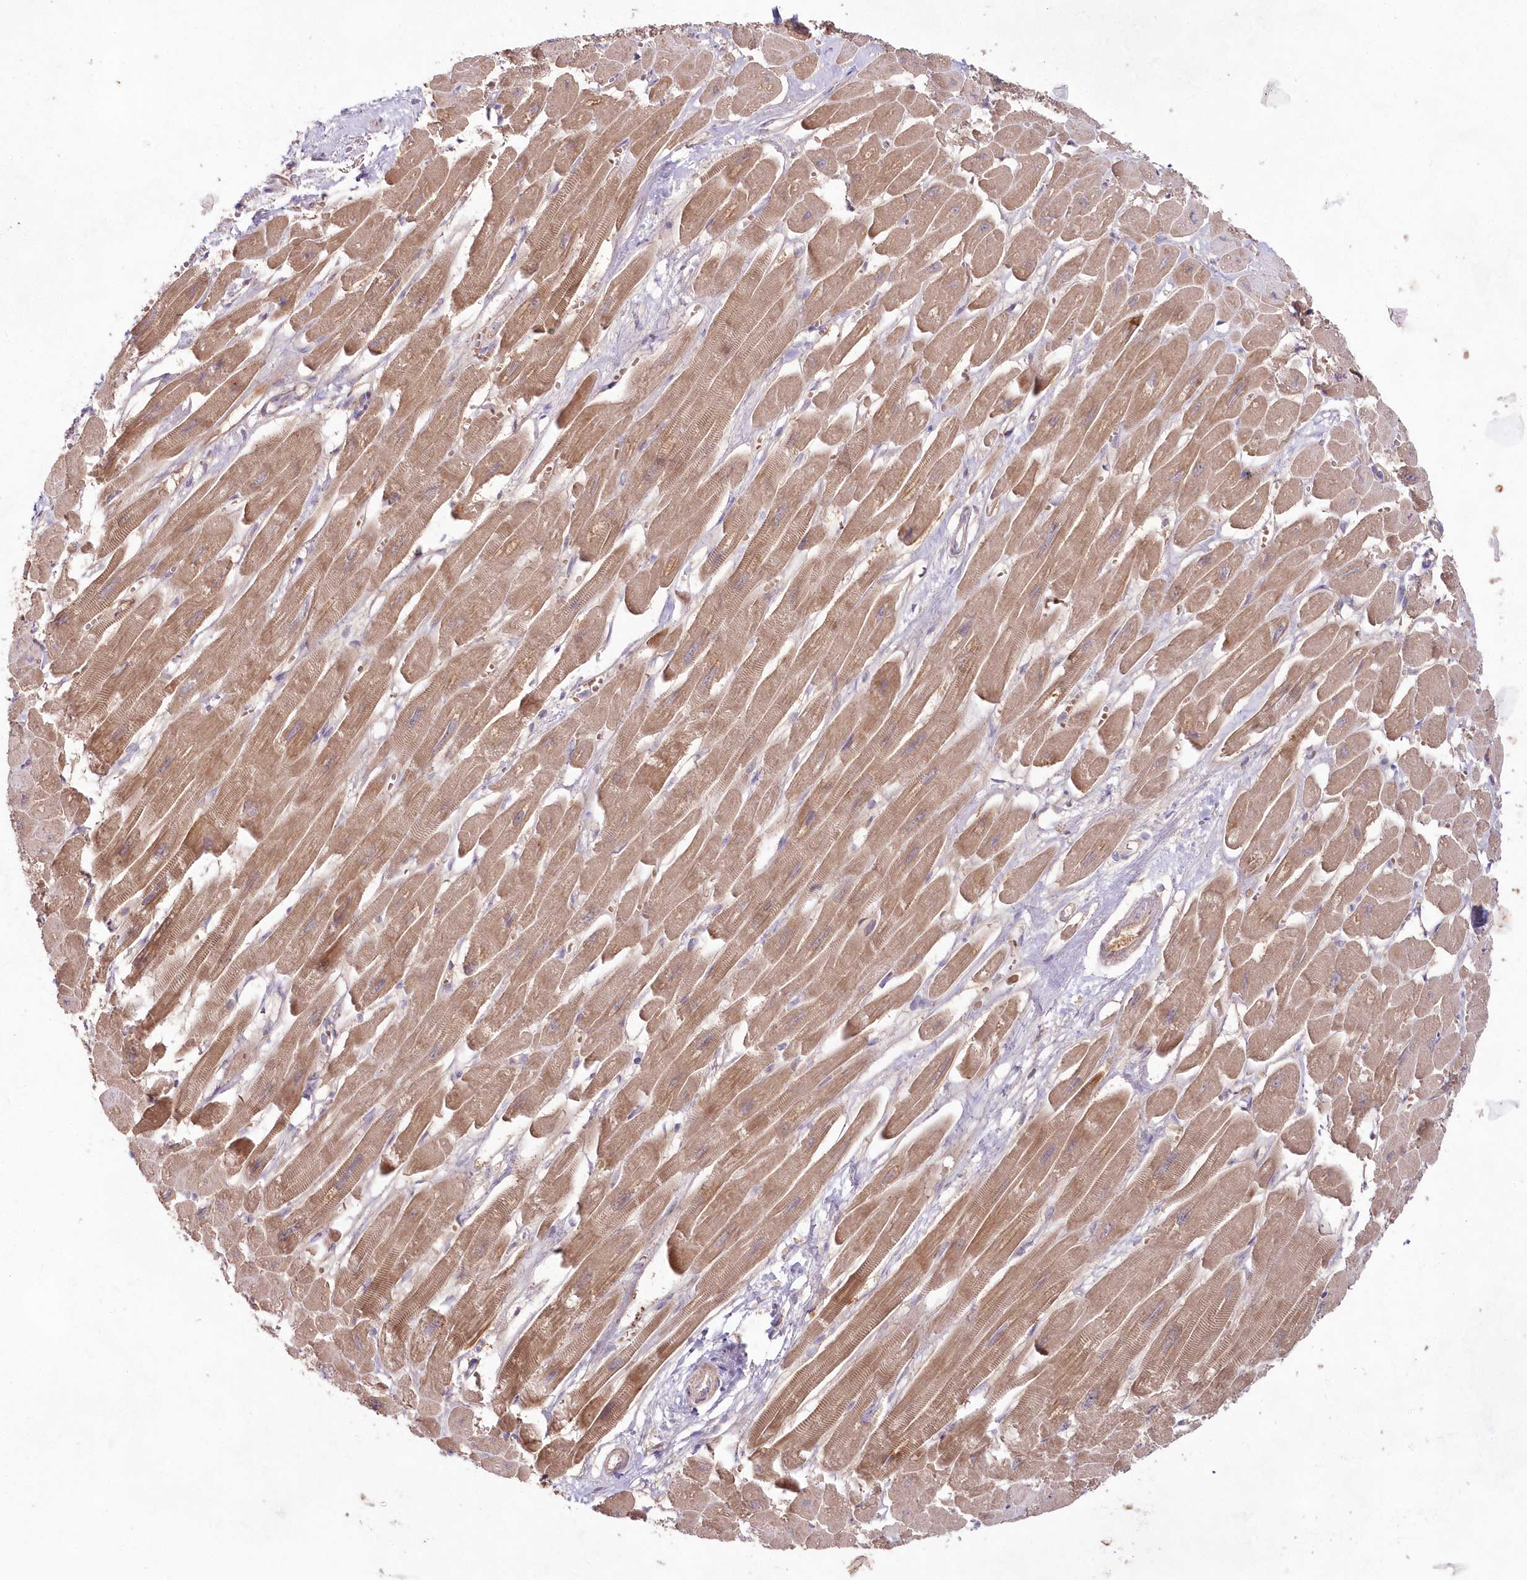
{"staining": {"intensity": "moderate", "quantity": ">75%", "location": "cytoplasmic/membranous"}, "tissue": "heart muscle", "cell_type": "Cardiomyocytes", "image_type": "normal", "snomed": [{"axis": "morphology", "description": "Normal tissue, NOS"}, {"axis": "topography", "description": "Heart"}], "caption": "Immunohistochemistry histopathology image of normal human heart muscle stained for a protein (brown), which demonstrates medium levels of moderate cytoplasmic/membranous staining in about >75% of cardiomyocytes.", "gene": "IMPA1", "patient": {"sex": "female", "age": 54}}